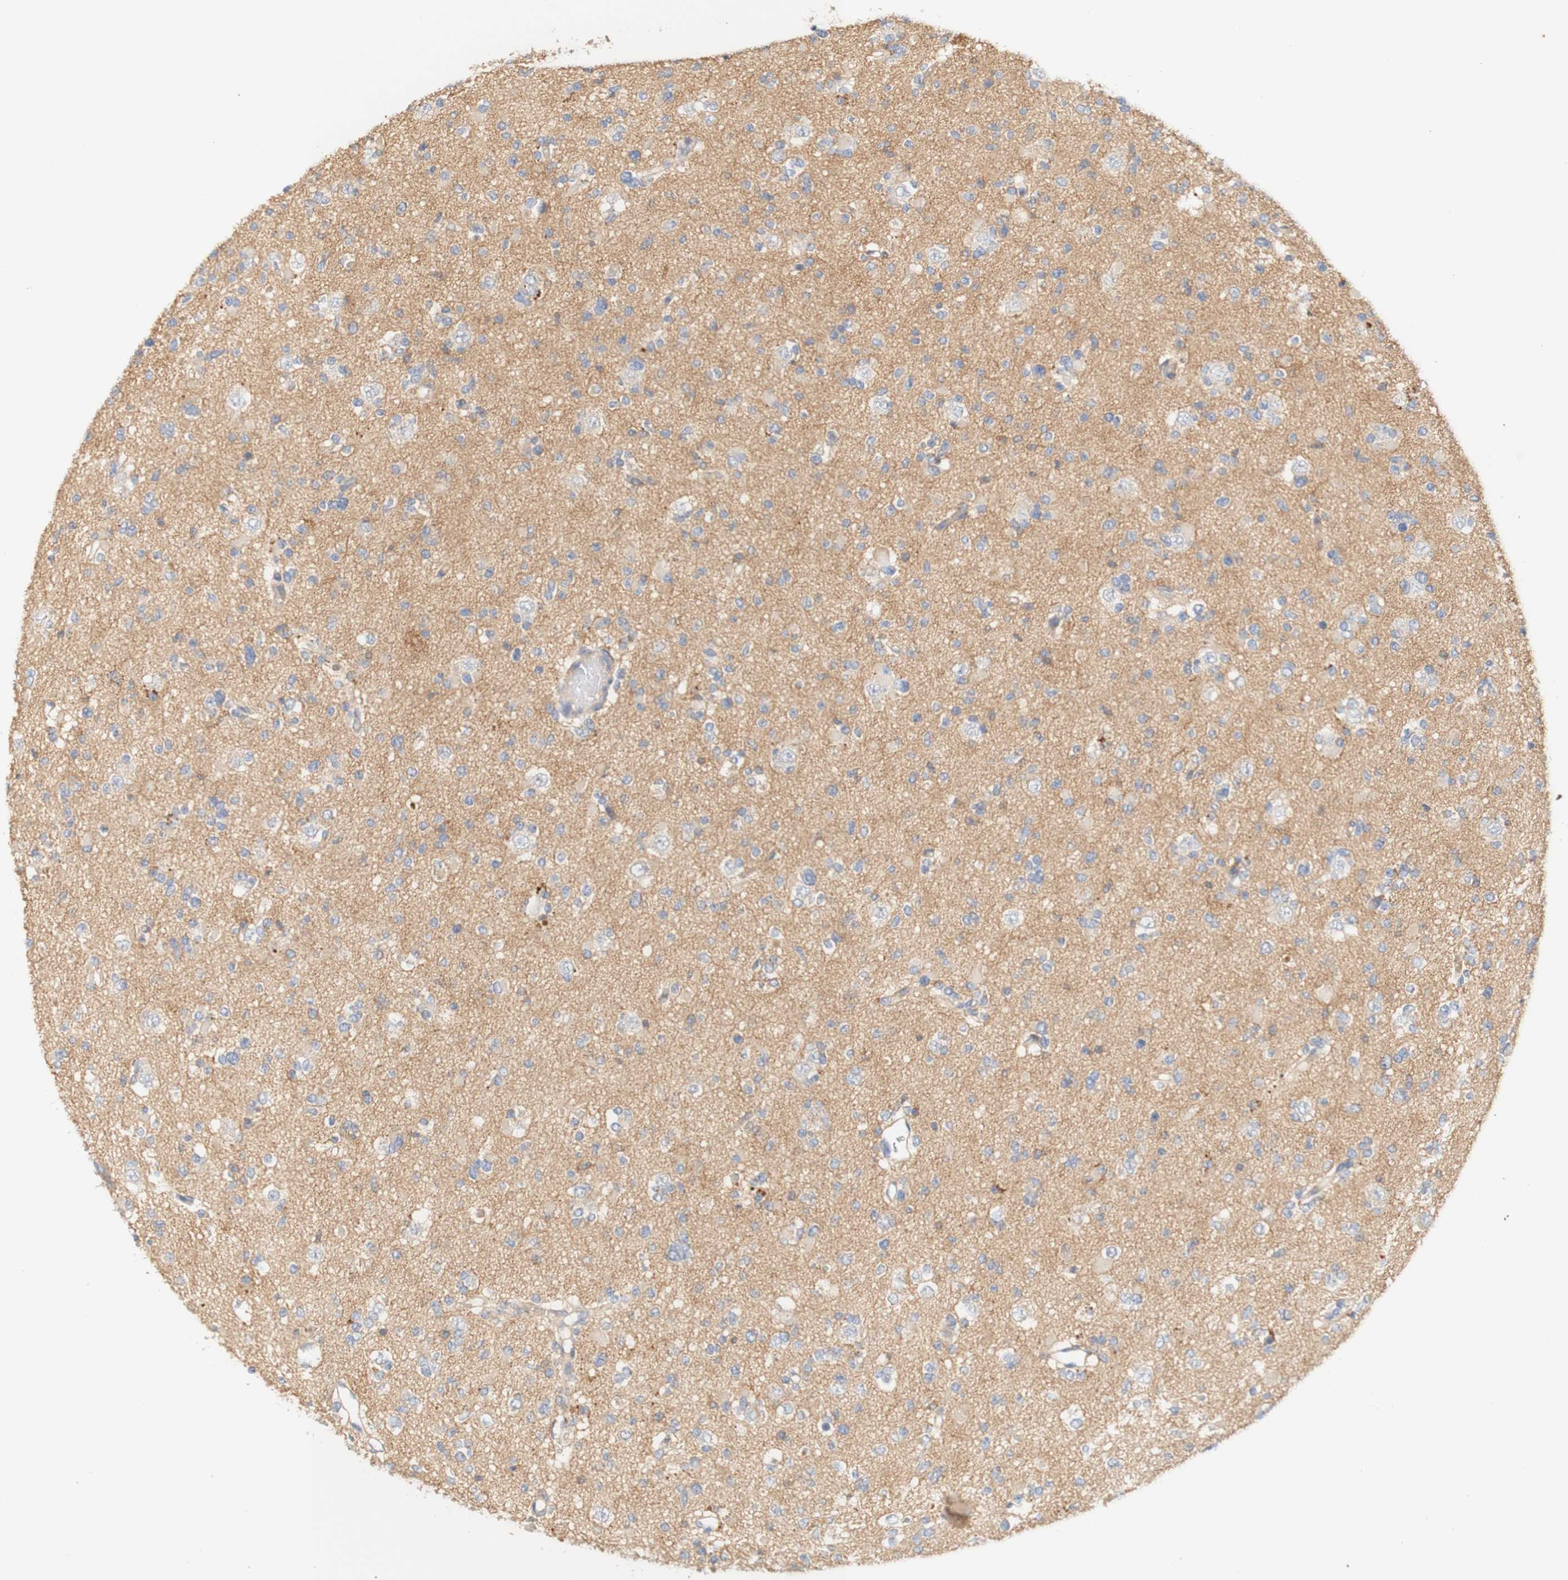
{"staining": {"intensity": "negative", "quantity": "none", "location": "none"}, "tissue": "glioma", "cell_type": "Tumor cells", "image_type": "cancer", "snomed": [{"axis": "morphology", "description": "Glioma, malignant, Low grade"}, {"axis": "topography", "description": "Brain"}], "caption": "Tumor cells are negative for protein expression in human low-grade glioma (malignant).", "gene": "PCDH7", "patient": {"sex": "female", "age": 22}}